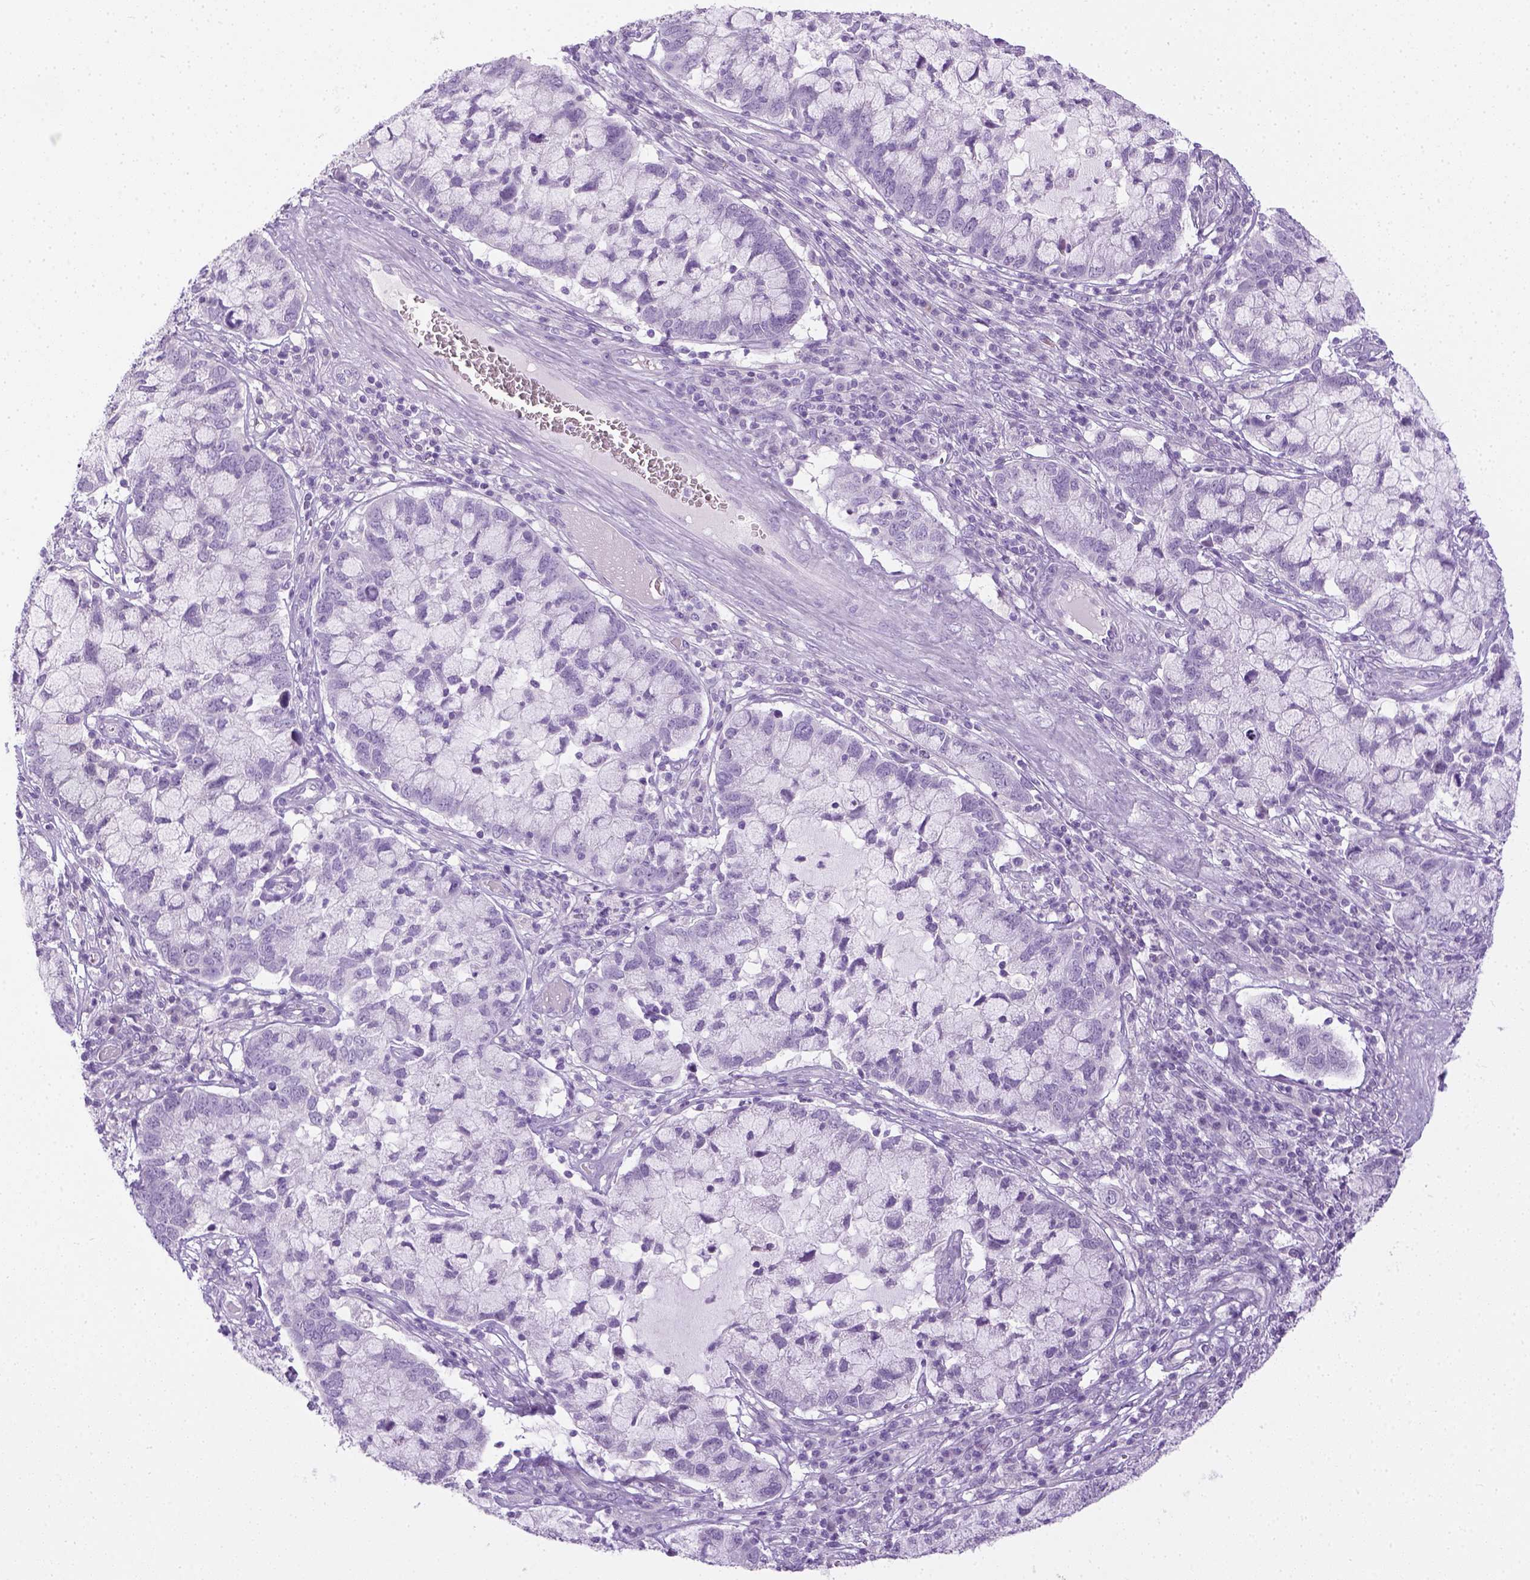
{"staining": {"intensity": "negative", "quantity": "none", "location": "none"}, "tissue": "cervical cancer", "cell_type": "Tumor cells", "image_type": "cancer", "snomed": [{"axis": "morphology", "description": "Adenocarcinoma, NOS"}, {"axis": "topography", "description": "Cervix"}], "caption": "This is an immunohistochemistry (IHC) photomicrograph of cervical adenocarcinoma. There is no staining in tumor cells.", "gene": "LGSN", "patient": {"sex": "female", "age": 40}}